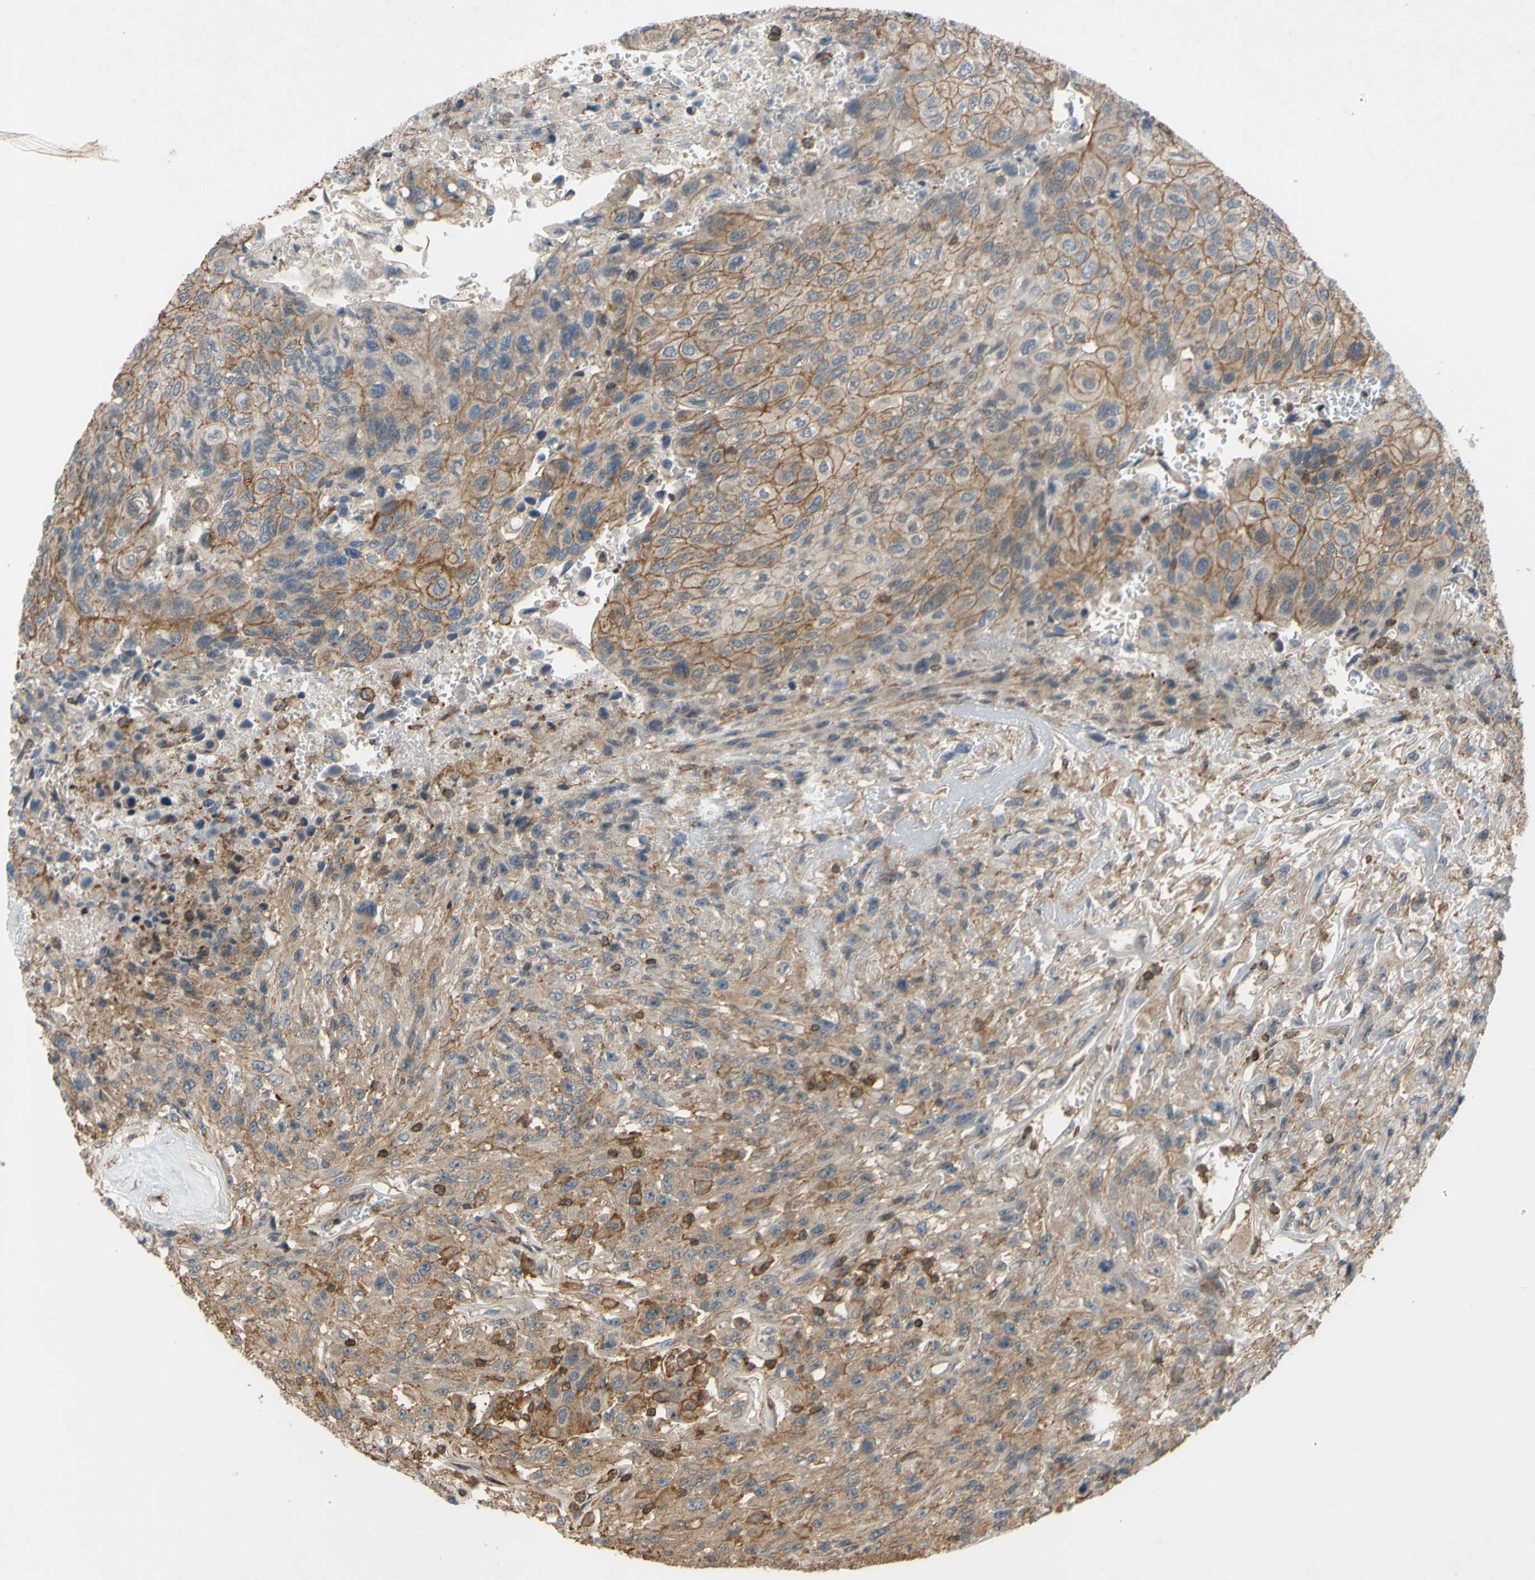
{"staining": {"intensity": "moderate", "quantity": ">75%", "location": "cytoplasmic/membranous"}, "tissue": "urothelial cancer", "cell_type": "Tumor cells", "image_type": "cancer", "snomed": [{"axis": "morphology", "description": "Urothelial carcinoma, High grade"}, {"axis": "topography", "description": "Urinary bladder"}], "caption": "Protein positivity by IHC shows moderate cytoplasmic/membranous positivity in approximately >75% of tumor cells in high-grade urothelial carcinoma. The staining was performed using DAB (3,3'-diaminobenzidine), with brown indicating positive protein expression. Nuclei are stained blue with hematoxylin.", "gene": "ADD3", "patient": {"sex": "male", "age": 66}}